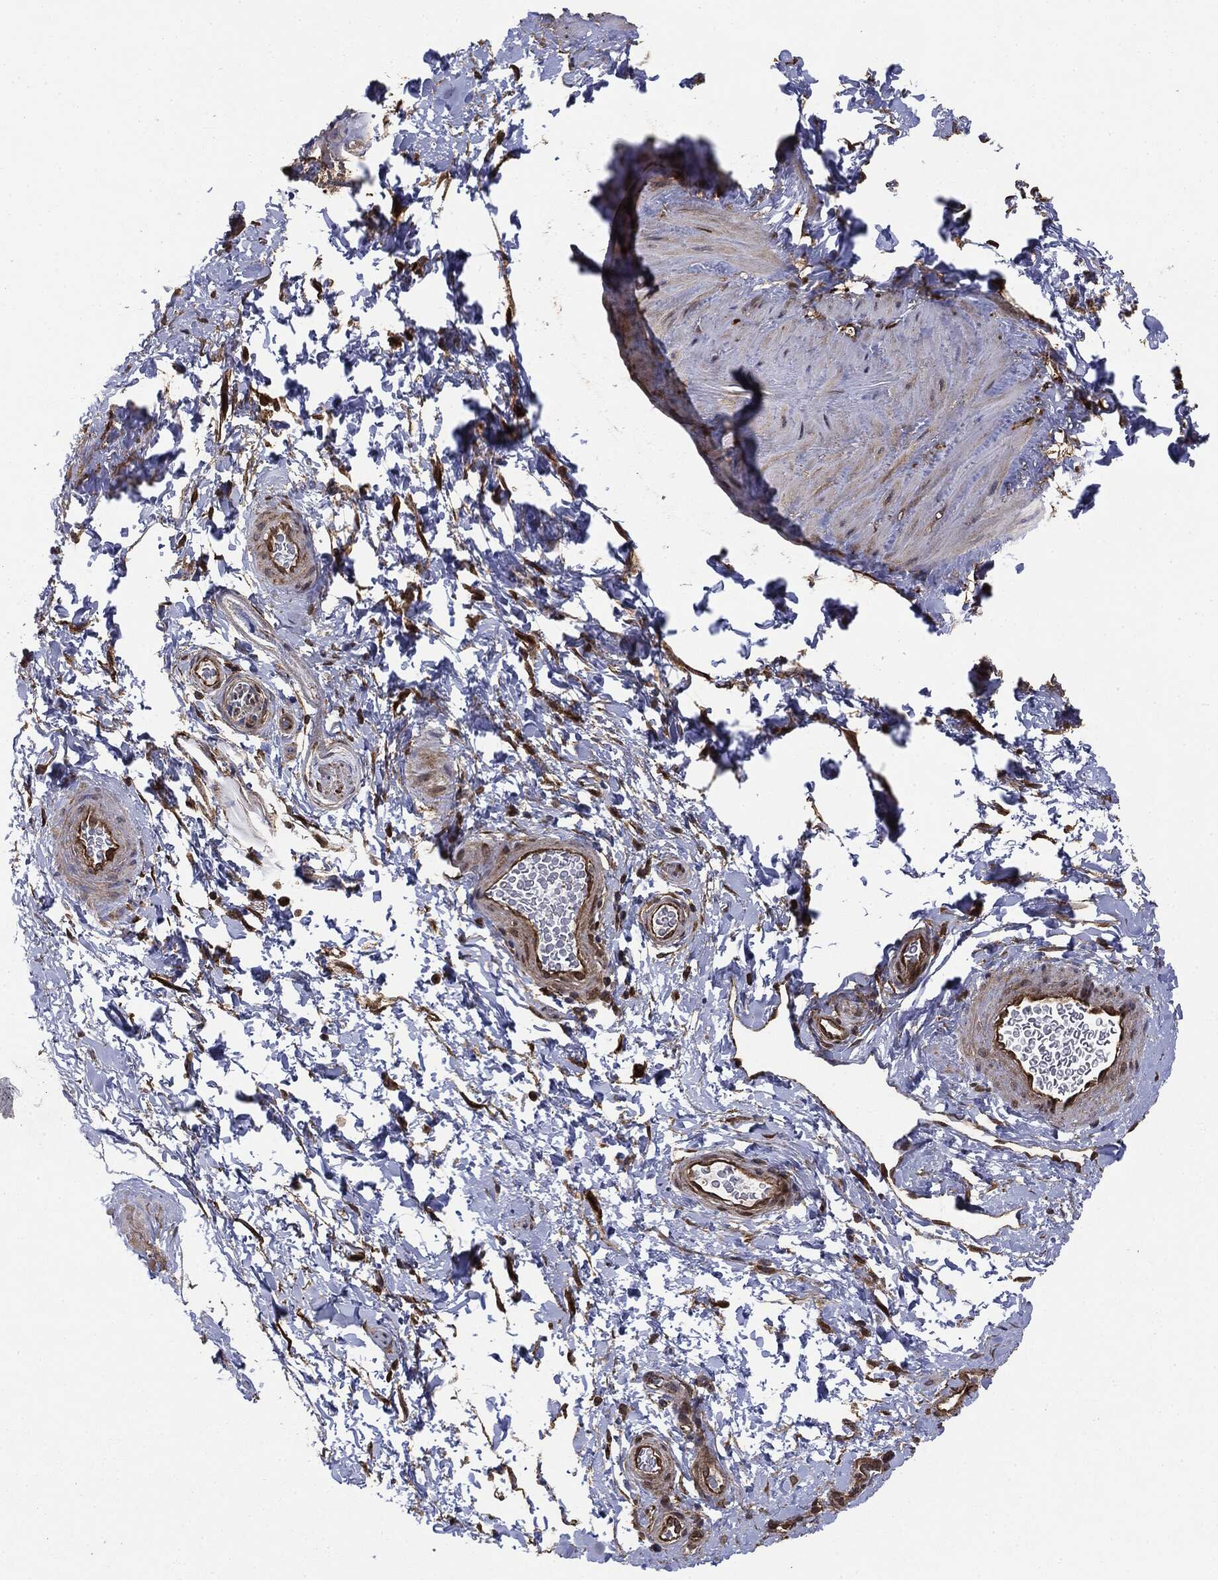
{"staining": {"intensity": "strong", "quantity": "25%-75%", "location": "cytoplasmic/membranous"}, "tissue": "soft tissue", "cell_type": "Fibroblasts", "image_type": "normal", "snomed": [{"axis": "morphology", "description": "Normal tissue, NOS"}, {"axis": "topography", "description": "Soft tissue"}, {"axis": "topography", "description": "Vascular tissue"}], "caption": "Fibroblasts exhibit high levels of strong cytoplasmic/membranous staining in approximately 25%-75% of cells in unremarkable human soft tissue. Using DAB (3,3'-diaminobenzidine) (brown) and hematoxylin (blue) stains, captured at high magnification using brightfield microscopy.", "gene": "NME1", "patient": {"sex": "male", "age": 41}}